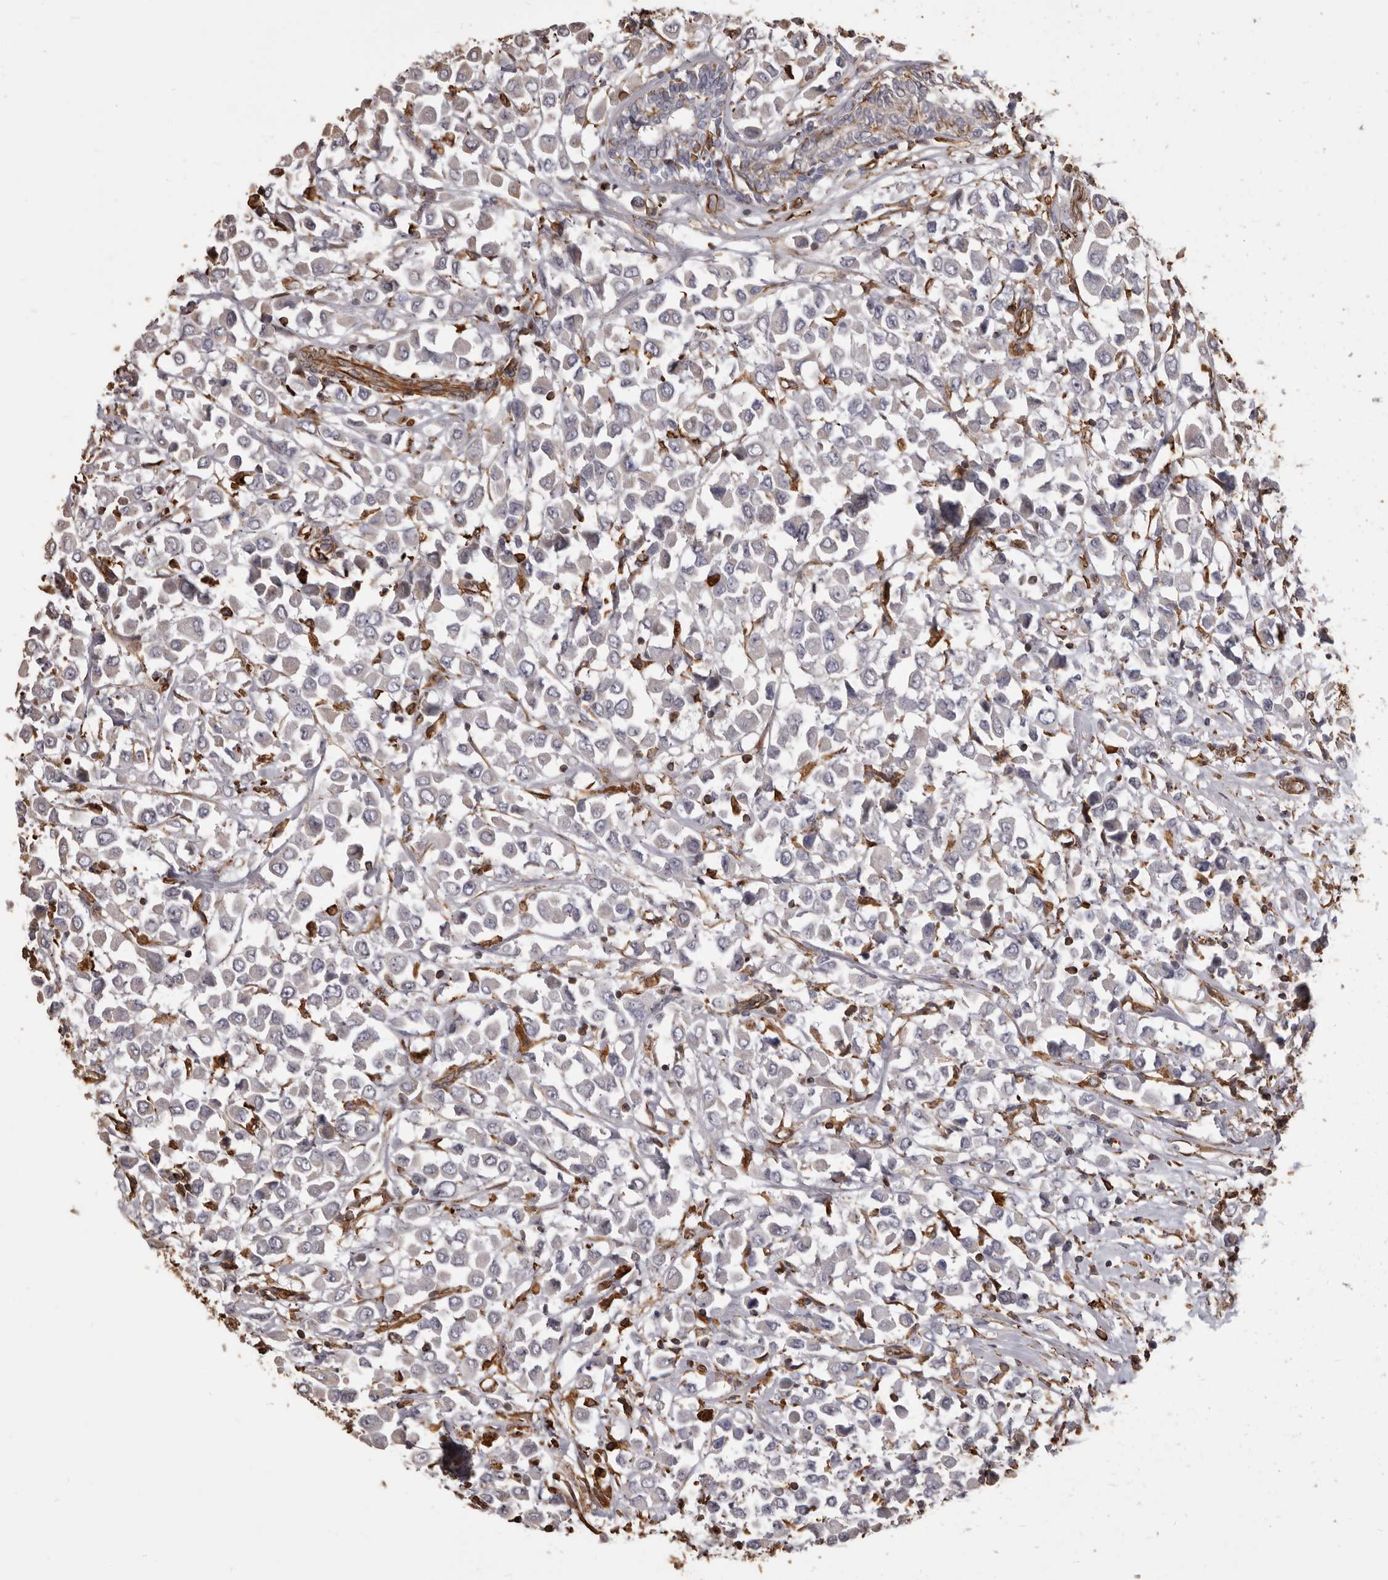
{"staining": {"intensity": "negative", "quantity": "none", "location": "none"}, "tissue": "breast cancer", "cell_type": "Tumor cells", "image_type": "cancer", "snomed": [{"axis": "morphology", "description": "Duct carcinoma"}, {"axis": "topography", "description": "Breast"}], "caption": "DAB immunohistochemical staining of breast cancer displays no significant expression in tumor cells.", "gene": "MTURN", "patient": {"sex": "female", "age": 61}}